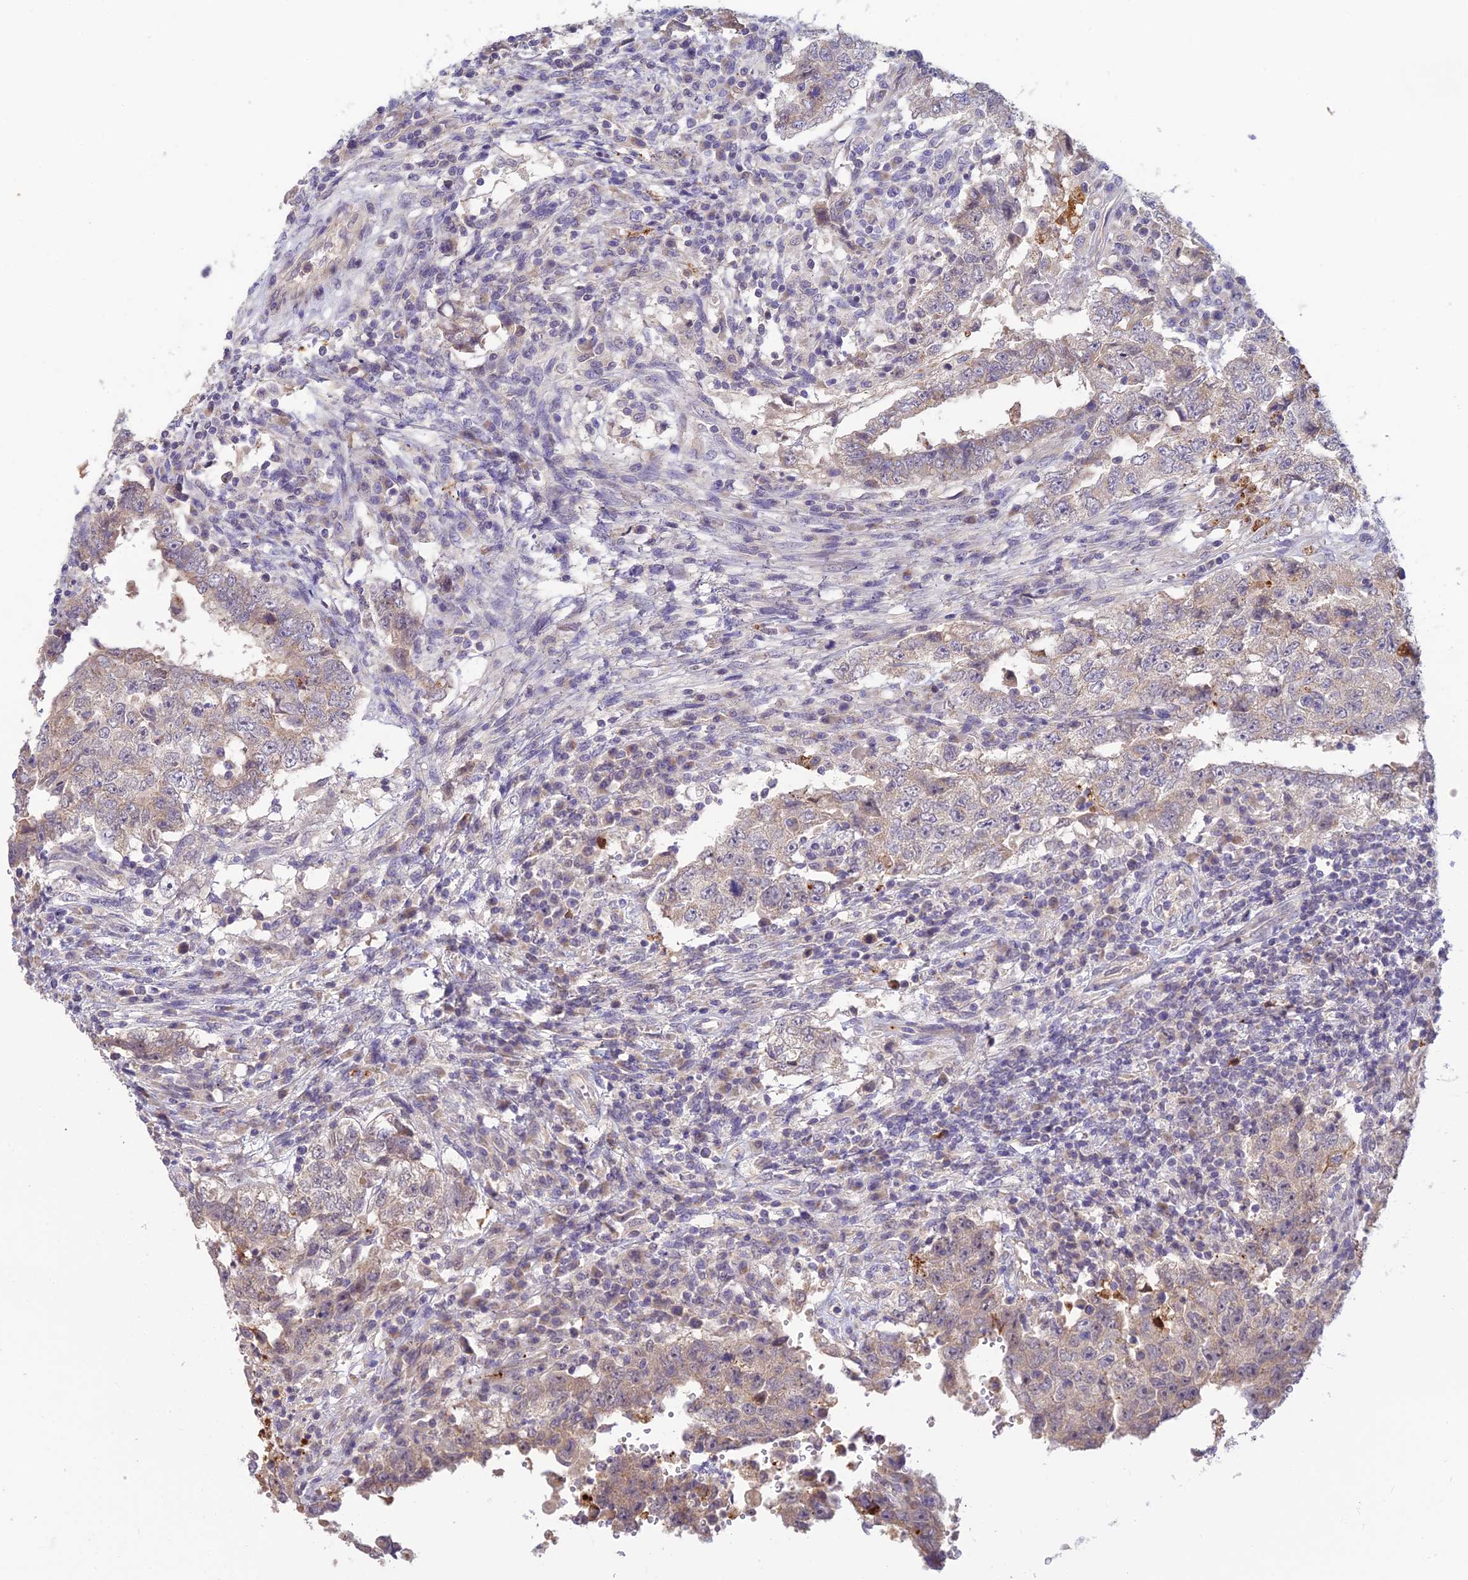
{"staining": {"intensity": "weak", "quantity": "<25%", "location": "cytoplasmic/membranous"}, "tissue": "testis cancer", "cell_type": "Tumor cells", "image_type": "cancer", "snomed": [{"axis": "morphology", "description": "Carcinoma, Embryonal, NOS"}, {"axis": "topography", "description": "Testis"}], "caption": "Immunohistochemistry of human embryonal carcinoma (testis) reveals no staining in tumor cells.", "gene": "ASPDH", "patient": {"sex": "male", "age": 26}}